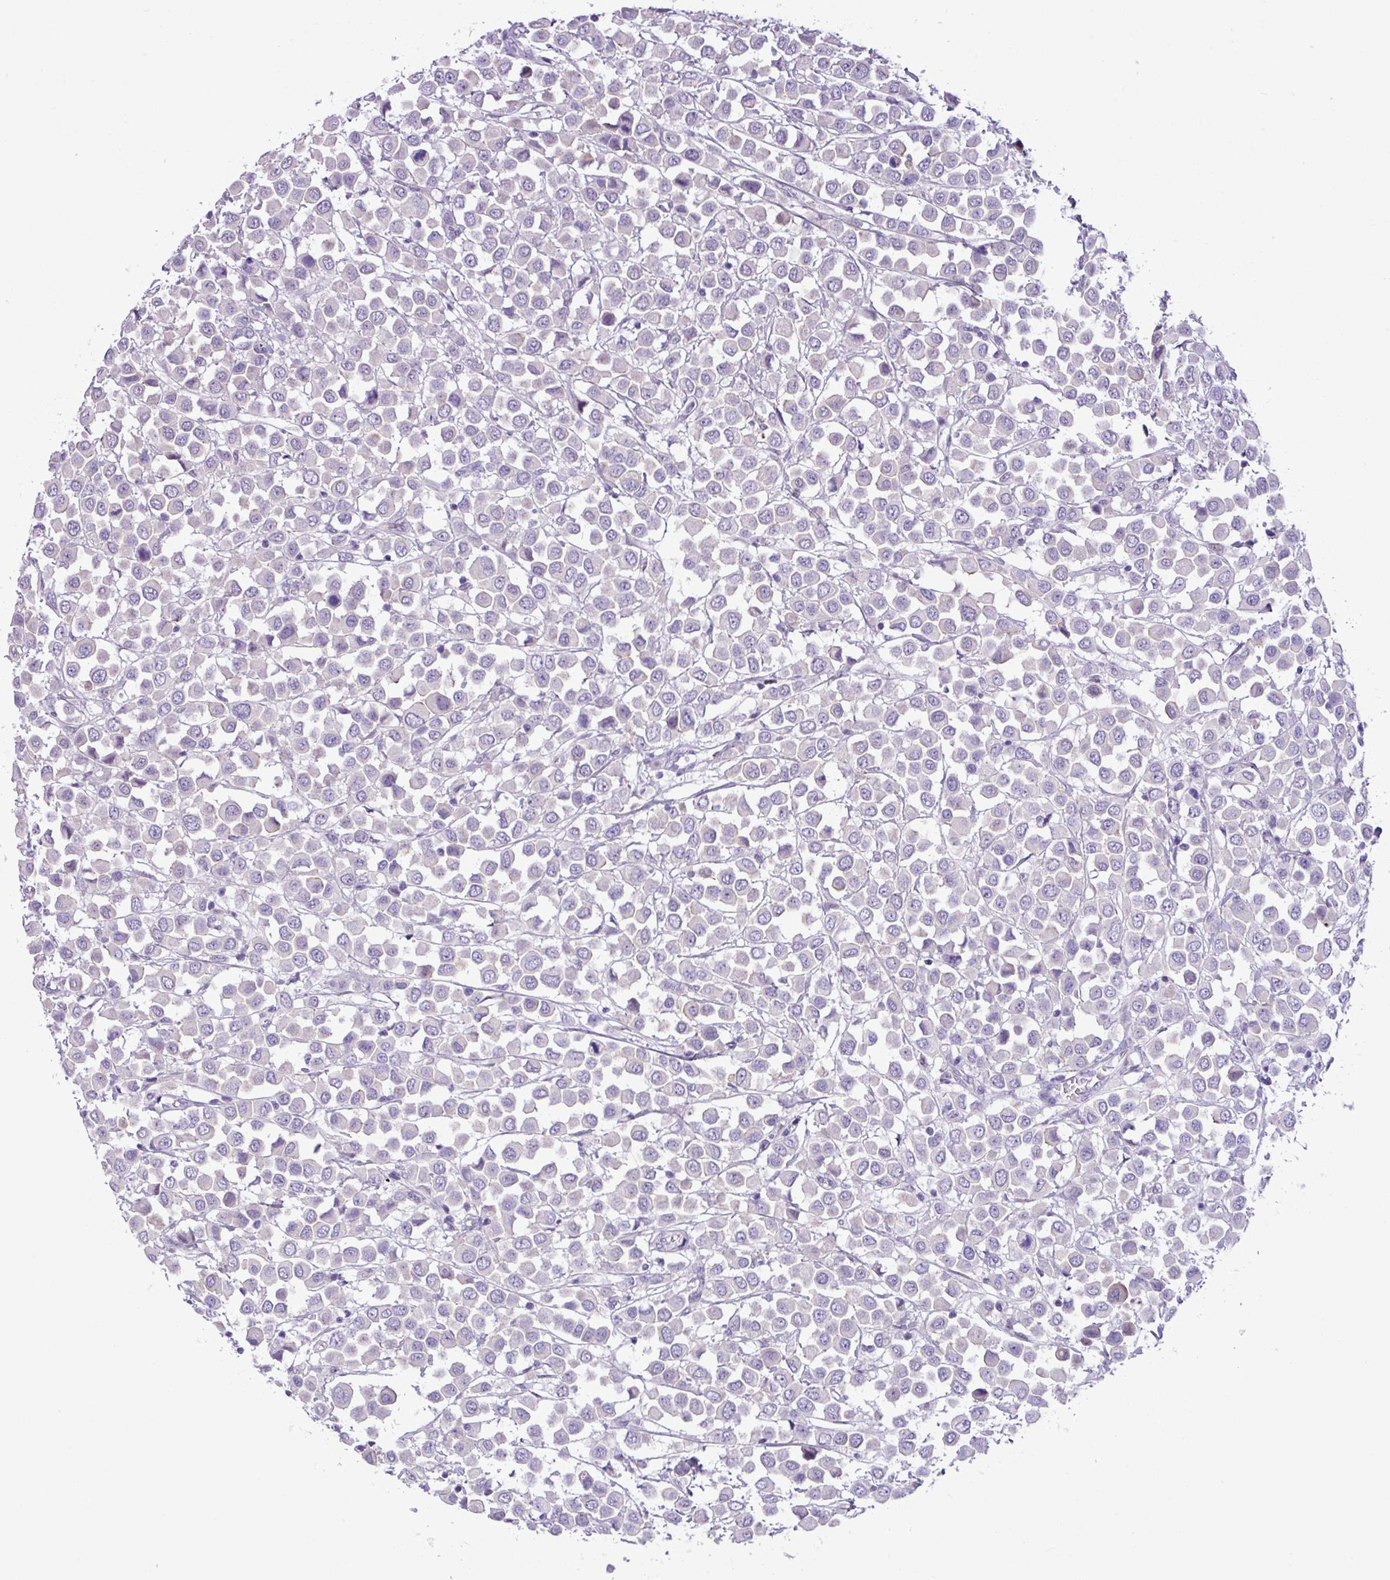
{"staining": {"intensity": "negative", "quantity": "none", "location": "none"}, "tissue": "breast cancer", "cell_type": "Tumor cells", "image_type": "cancer", "snomed": [{"axis": "morphology", "description": "Duct carcinoma"}, {"axis": "topography", "description": "Breast"}], "caption": "Immunohistochemical staining of breast invasive ductal carcinoma displays no significant staining in tumor cells.", "gene": "YLPM1", "patient": {"sex": "female", "age": 61}}